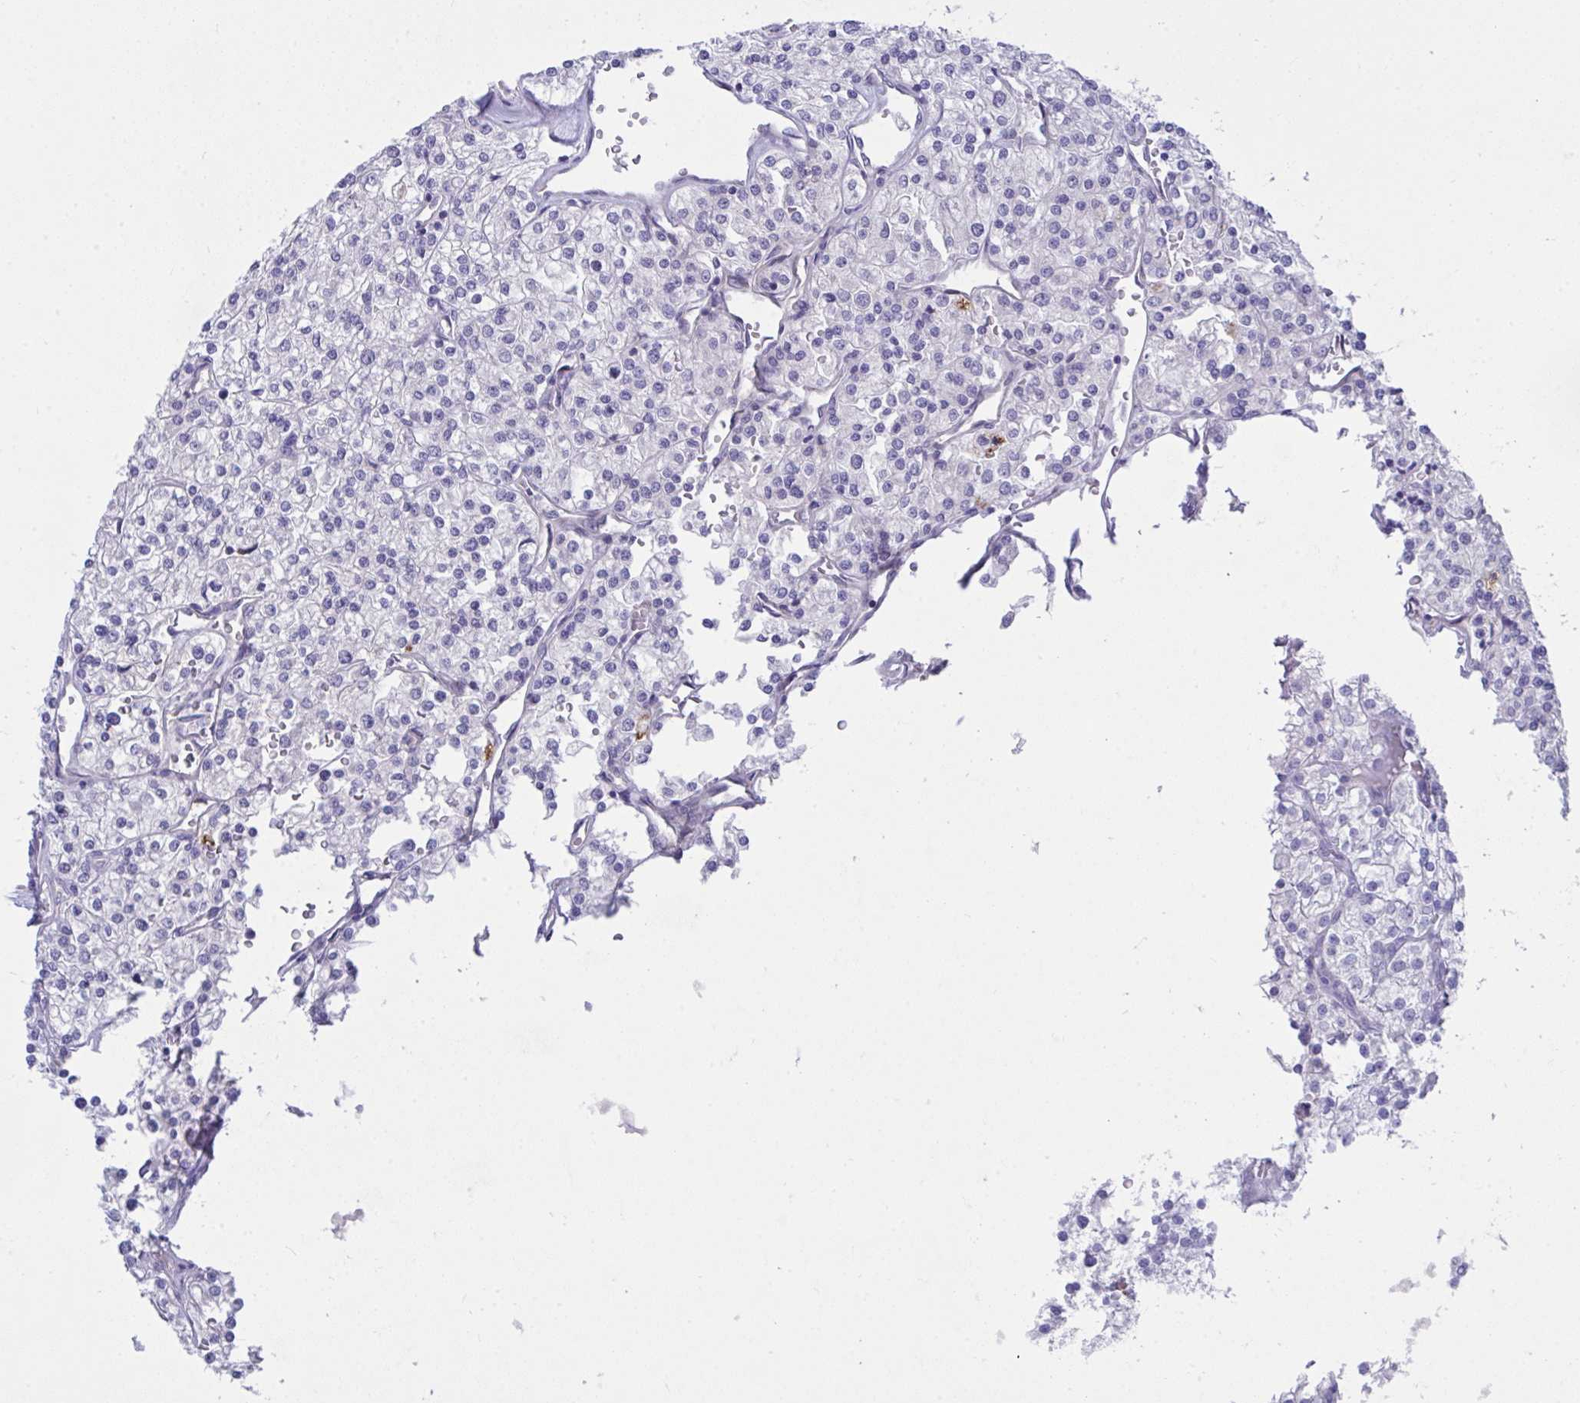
{"staining": {"intensity": "negative", "quantity": "none", "location": "none"}, "tissue": "renal cancer", "cell_type": "Tumor cells", "image_type": "cancer", "snomed": [{"axis": "morphology", "description": "Adenocarcinoma, NOS"}, {"axis": "topography", "description": "Kidney"}], "caption": "Renal cancer was stained to show a protein in brown. There is no significant staining in tumor cells.", "gene": "PIGZ", "patient": {"sex": "male", "age": 80}}